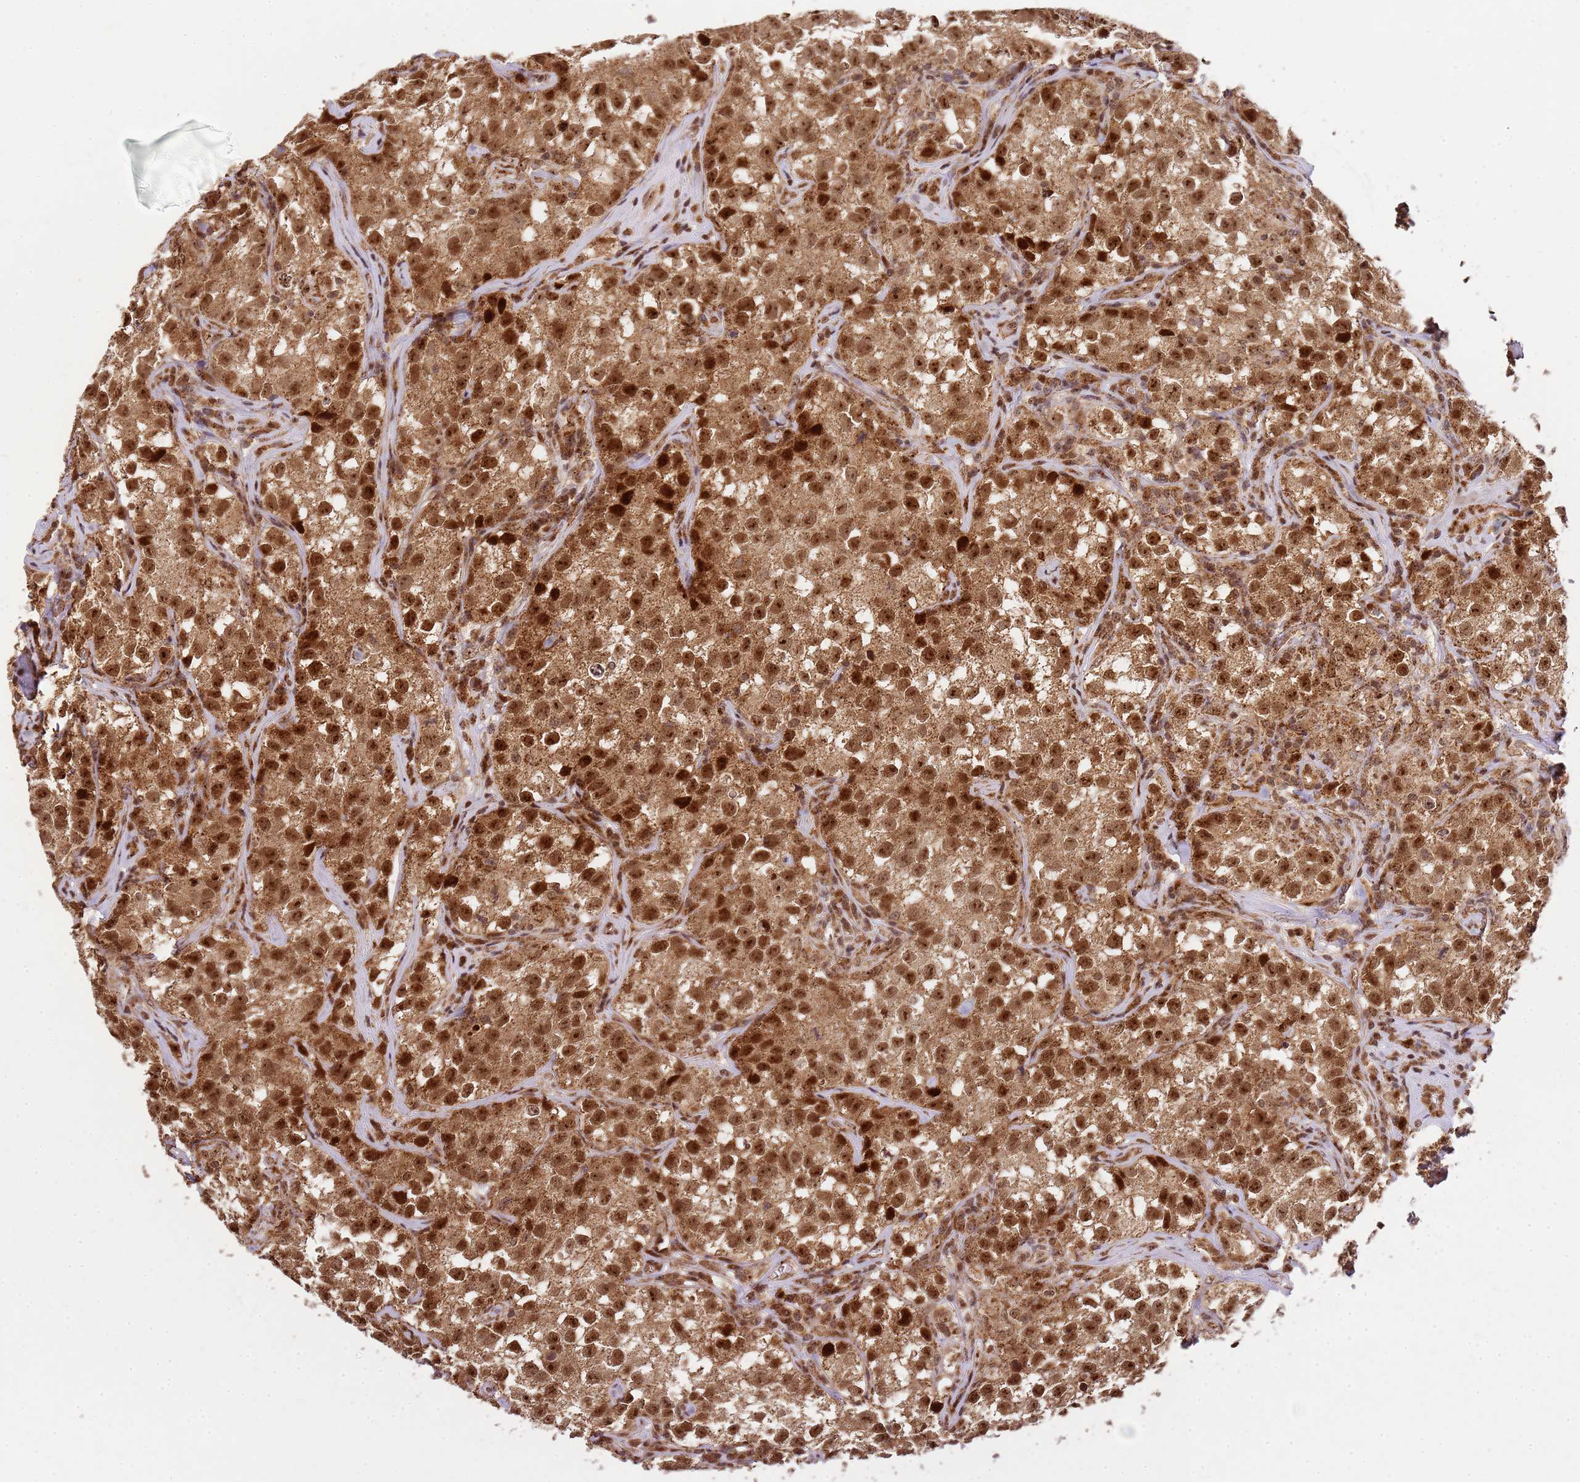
{"staining": {"intensity": "strong", "quantity": ">75%", "location": "cytoplasmic/membranous,nuclear"}, "tissue": "testis cancer", "cell_type": "Tumor cells", "image_type": "cancer", "snomed": [{"axis": "morphology", "description": "Seminoma, NOS"}, {"axis": "morphology", "description": "Carcinoma, Embryonal, NOS"}, {"axis": "topography", "description": "Testis"}], "caption": "An immunohistochemistry micrograph of neoplastic tissue is shown. Protein staining in brown labels strong cytoplasmic/membranous and nuclear positivity in testis embryonal carcinoma within tumor cells.", "gene": "PEX14", "patient": {"sex": "male", "age": 43}}